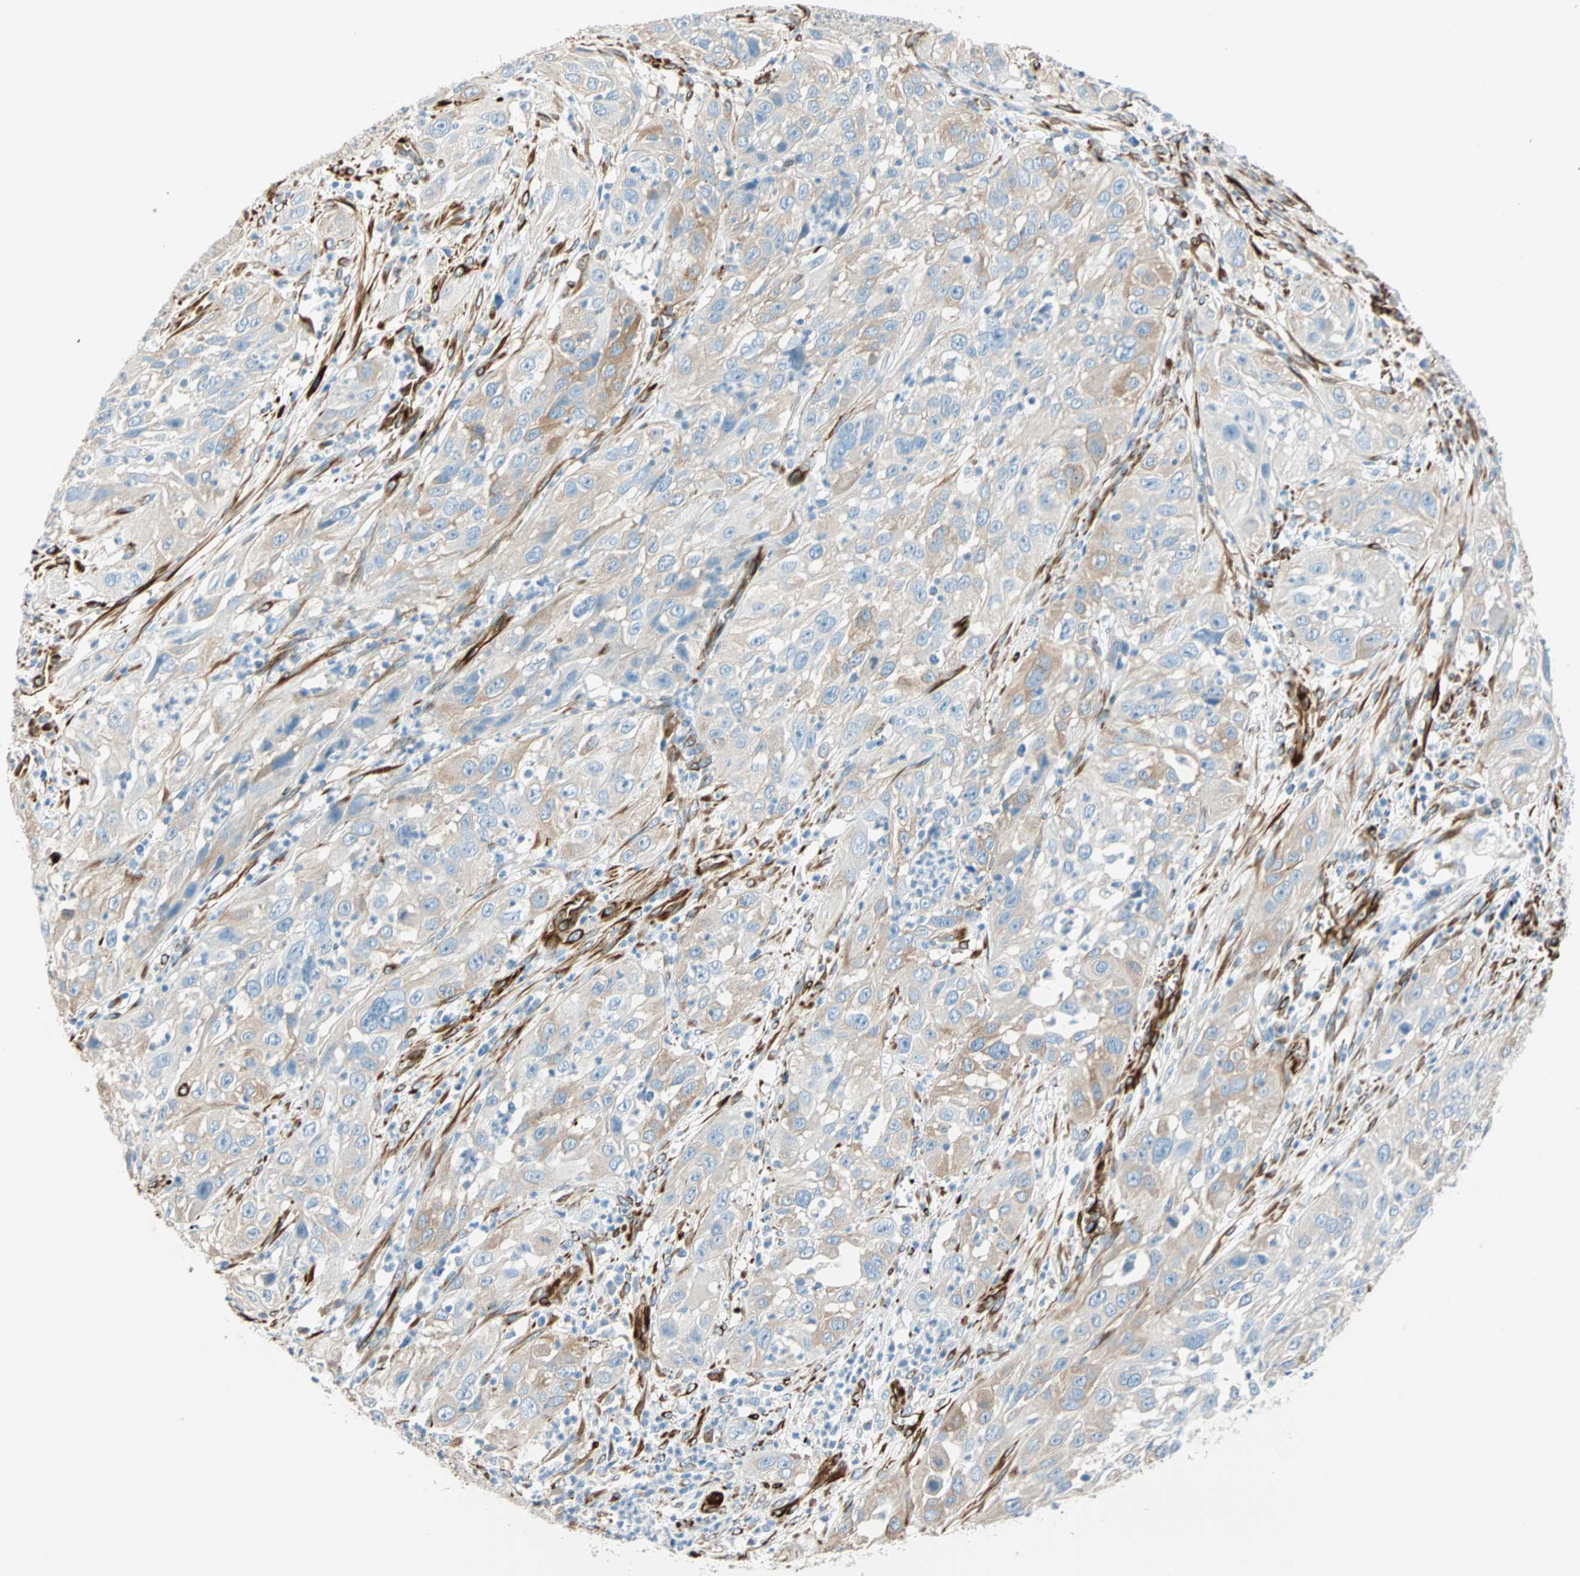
{"staining": {"intensity": "moderate", "quantity": "25%-75%", "location": "cytoplasmic/membranous"}, "tissue": "cervical cancer", "cell_type": "Tumor cells", "image_type": "cancer", "snomed": [{"axis": "morphology", "description": "Squamous cell carcinoma, NOS"}, {"axis": "topography", "description": "Cervix"}], "caption": "A medium amount of moderate cytoplasmic/membranous positivity is seen in approximately 25%-75% of tumor cells in cervical cancer (squamous cell carcinoma) tissue.", "gene": "NES", "patient": {"sex": "female", "age": 32}}